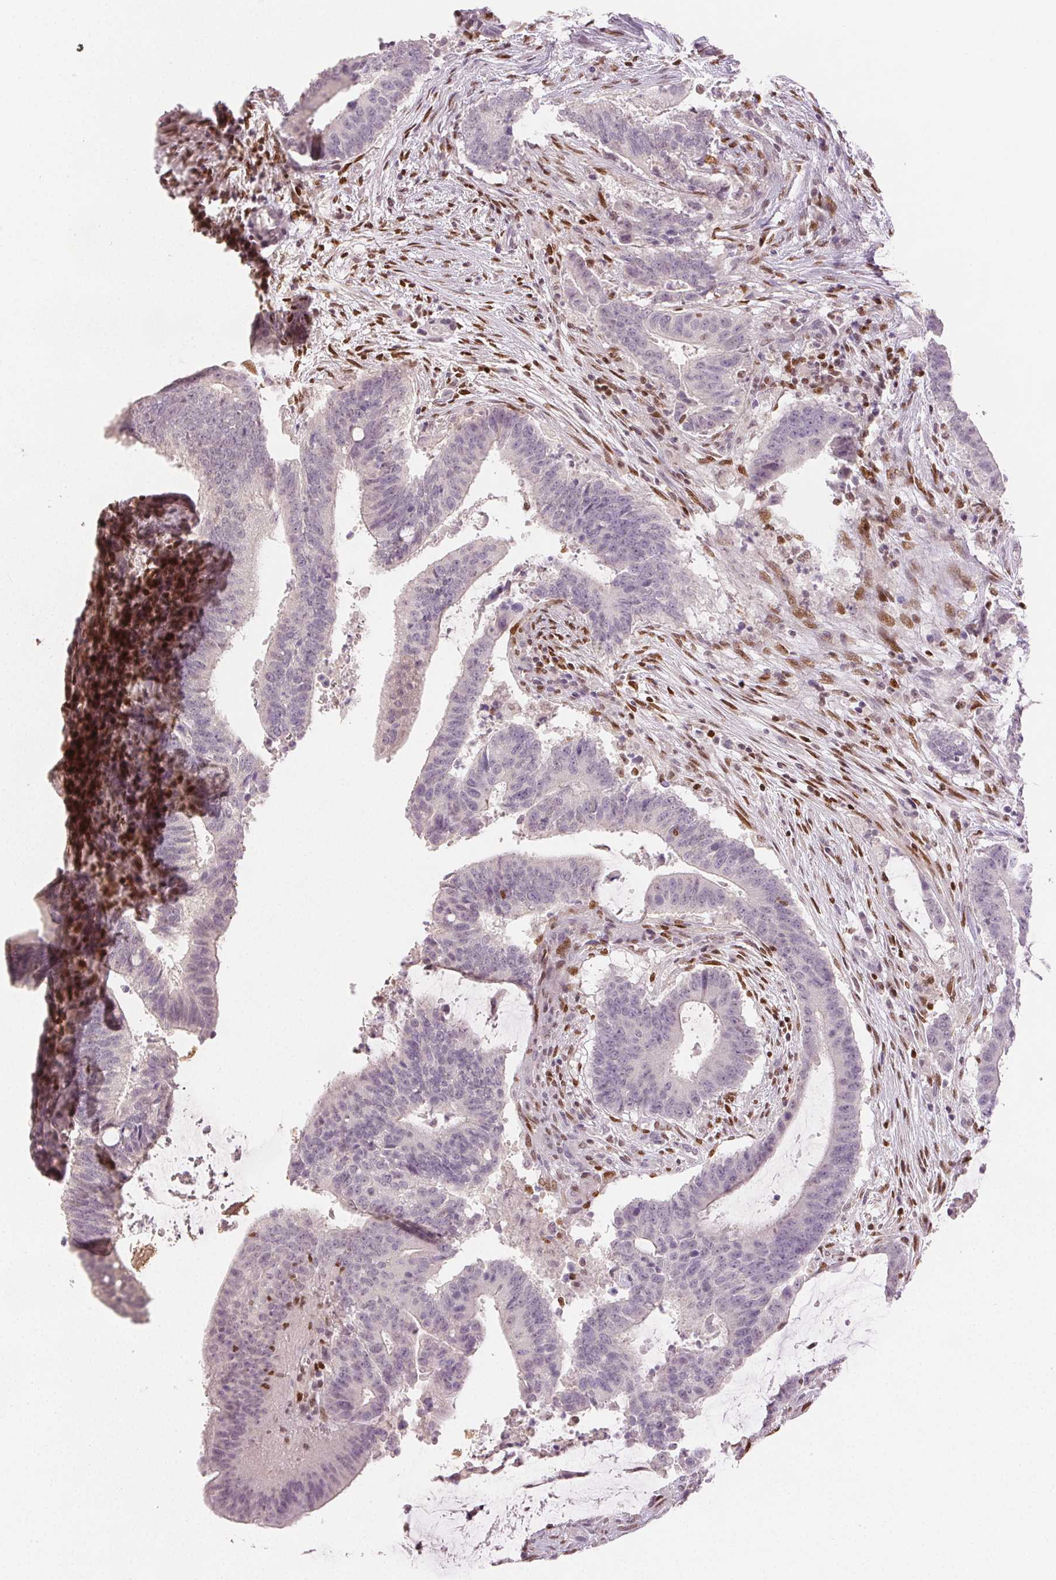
{"staining": {"intensity": "negative", "quantity": "none", "location": "none"}, "tissue": "colorectal cancer", "cell_type": "Tumor cells", "image_type": "cancer", "snomed": [{"axis": "morphology", "description": "Adenocarcinoma, NOS"}, {"axis": "topography", "description": "Colon"}], "caption": "Colorectal cancer was stained to show a protein in brown. There is no significant expression in tumor cells.", "gene": "RUNX2", "patient": {"sex": "female", "age": 43}}